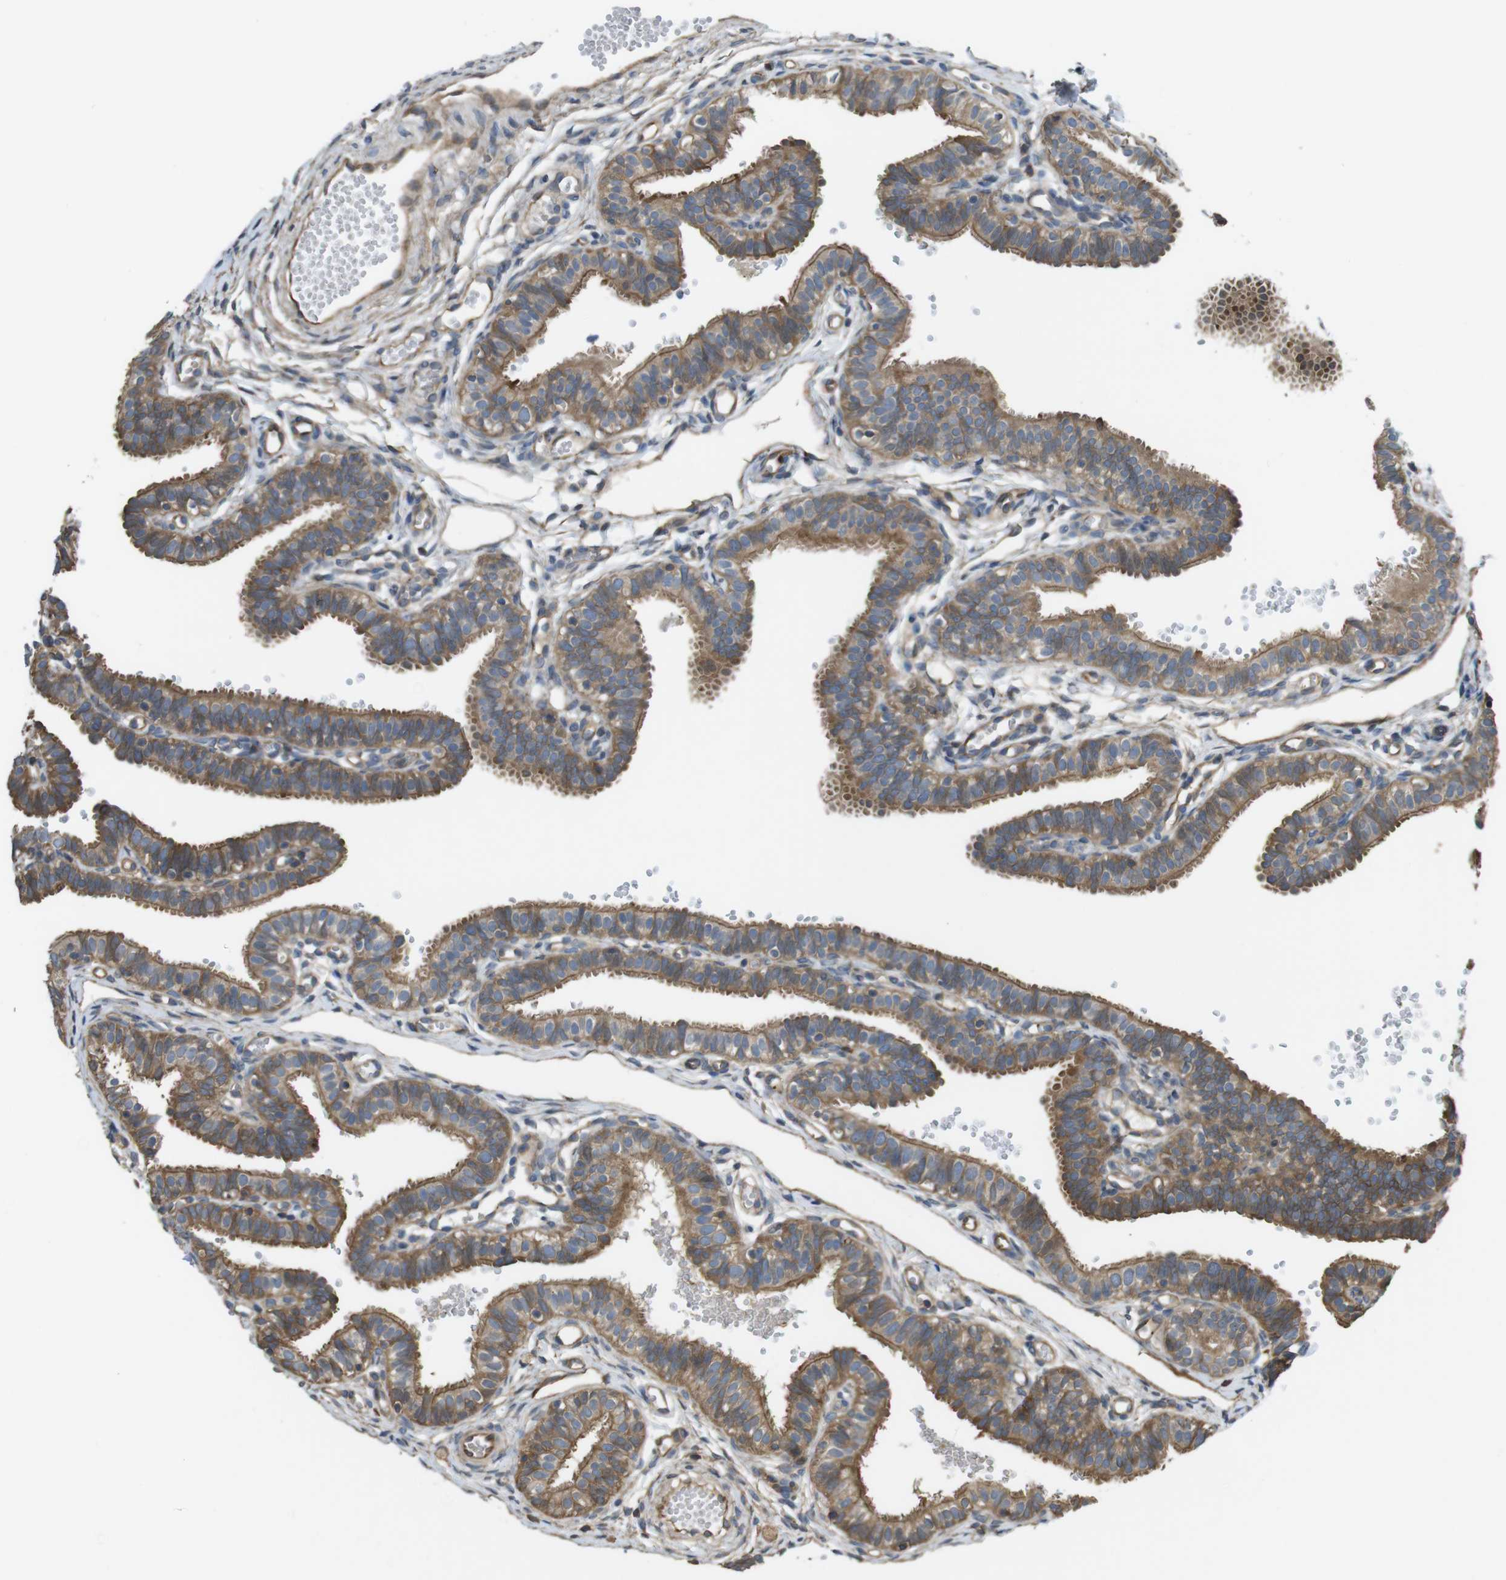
{"staining": {"intensity": "moderate", "quantity": ">75%", "location": "cytoplasmic/membranous"}, "tissue": "fallopian tube", "cell_type": "Glandular cells", "image_type": "normal", "snomed": [{"axis": "morphology", "description": "Normal tissue, NOS"}, {"axis": "topography", "description": "Fallopian tube"}, {"axis": "topography", "description": "Placenta"}], "caption": "About >75% of glandular cells in unremarkable human fallopian tube display moderate cytoplasmic/membranous protein positivity as visualized by brown immunohistochemical staining.", "gene": "ARHGDIA", "patient": {"sex": "female", "age": 34}}